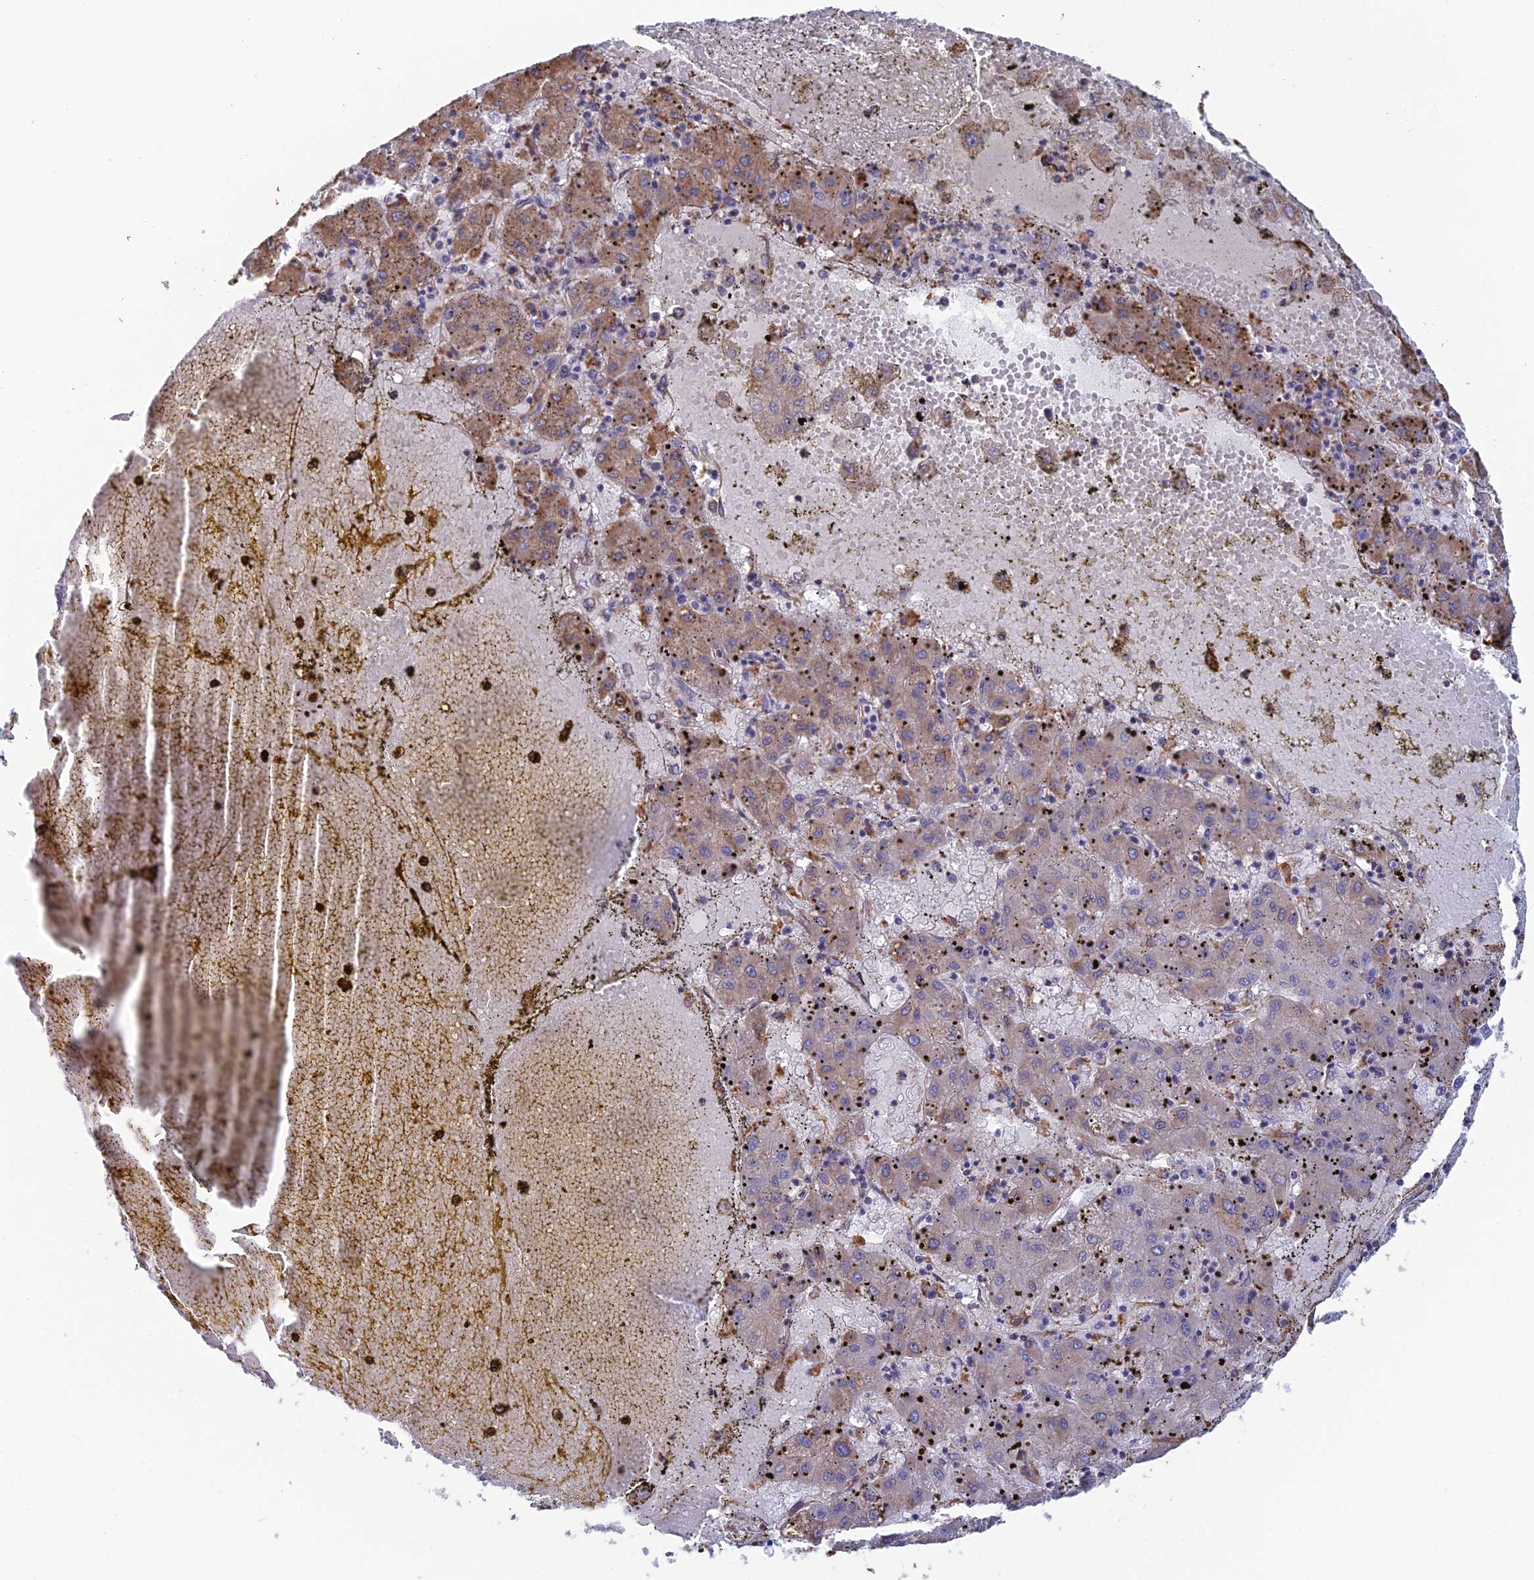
{"staining": {"intensity": "moderate", "quantity": "25%-75%", "location": "cytoplasmic/membranous"}, "tissue": "liver cancer", "cell_type": "Tumor cells", "image_type": "cancer", "snomed": [{"axis": "morphology", "description": "Carcinoma, Hepatocellular, NOS"}, {"axis": "topography", "description": "Liver"}], "caption": "IHC of human liver hepatocellular carcinoma shows medium levels of moderate cytoplasmic/membranous expression in about 25%-75% of tumor cells.", "gene": "CLVS2", "patient": {"sex": "male", "age": 72}}